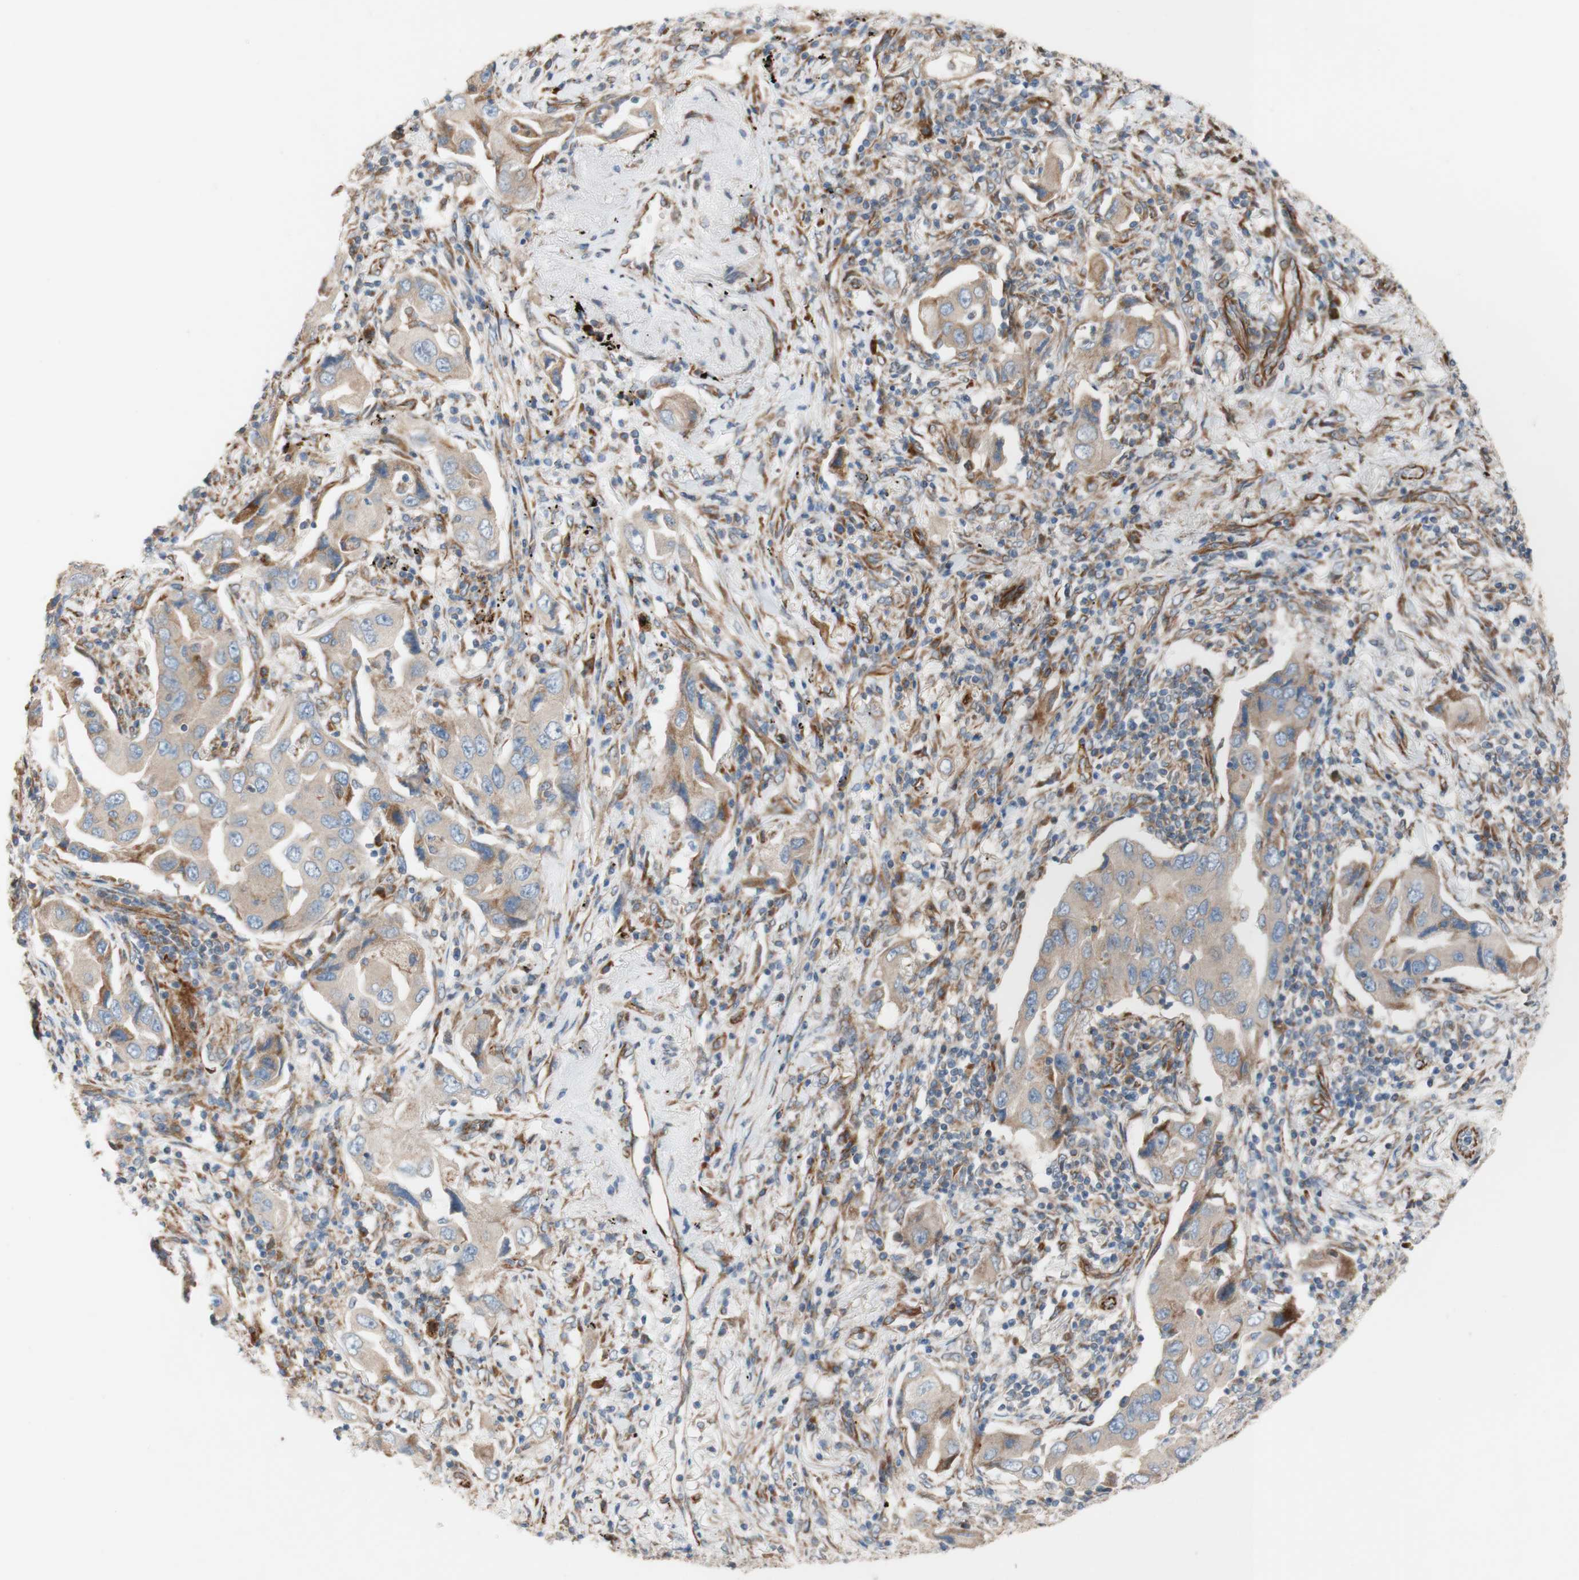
{"staining": {"intensity": "weak", "quantity": ">75%", "location": "cytoplasmic/membranous"}, "tissue": "lung cancer", "cell_type": "Tumor cells", "image_type": "cancer", "snomed": [{"axis": "morphology", "description": "Adenocarcinoma, NOS"}, {"axis": "topography", "description": "Lung"}], "caption": "Lung adenocarcinoma stained with immunohistochemistry (IHC) shows weak cytoplasmic/membranous staining in approximately >75% of tumor cells. The protein is stained brown, and the nuclei are stained in blue (DAB IHC with brightfield microscopy, high magnification).", "gene": "C1orf43", "patient": {"sex": "female", "age": 65}}